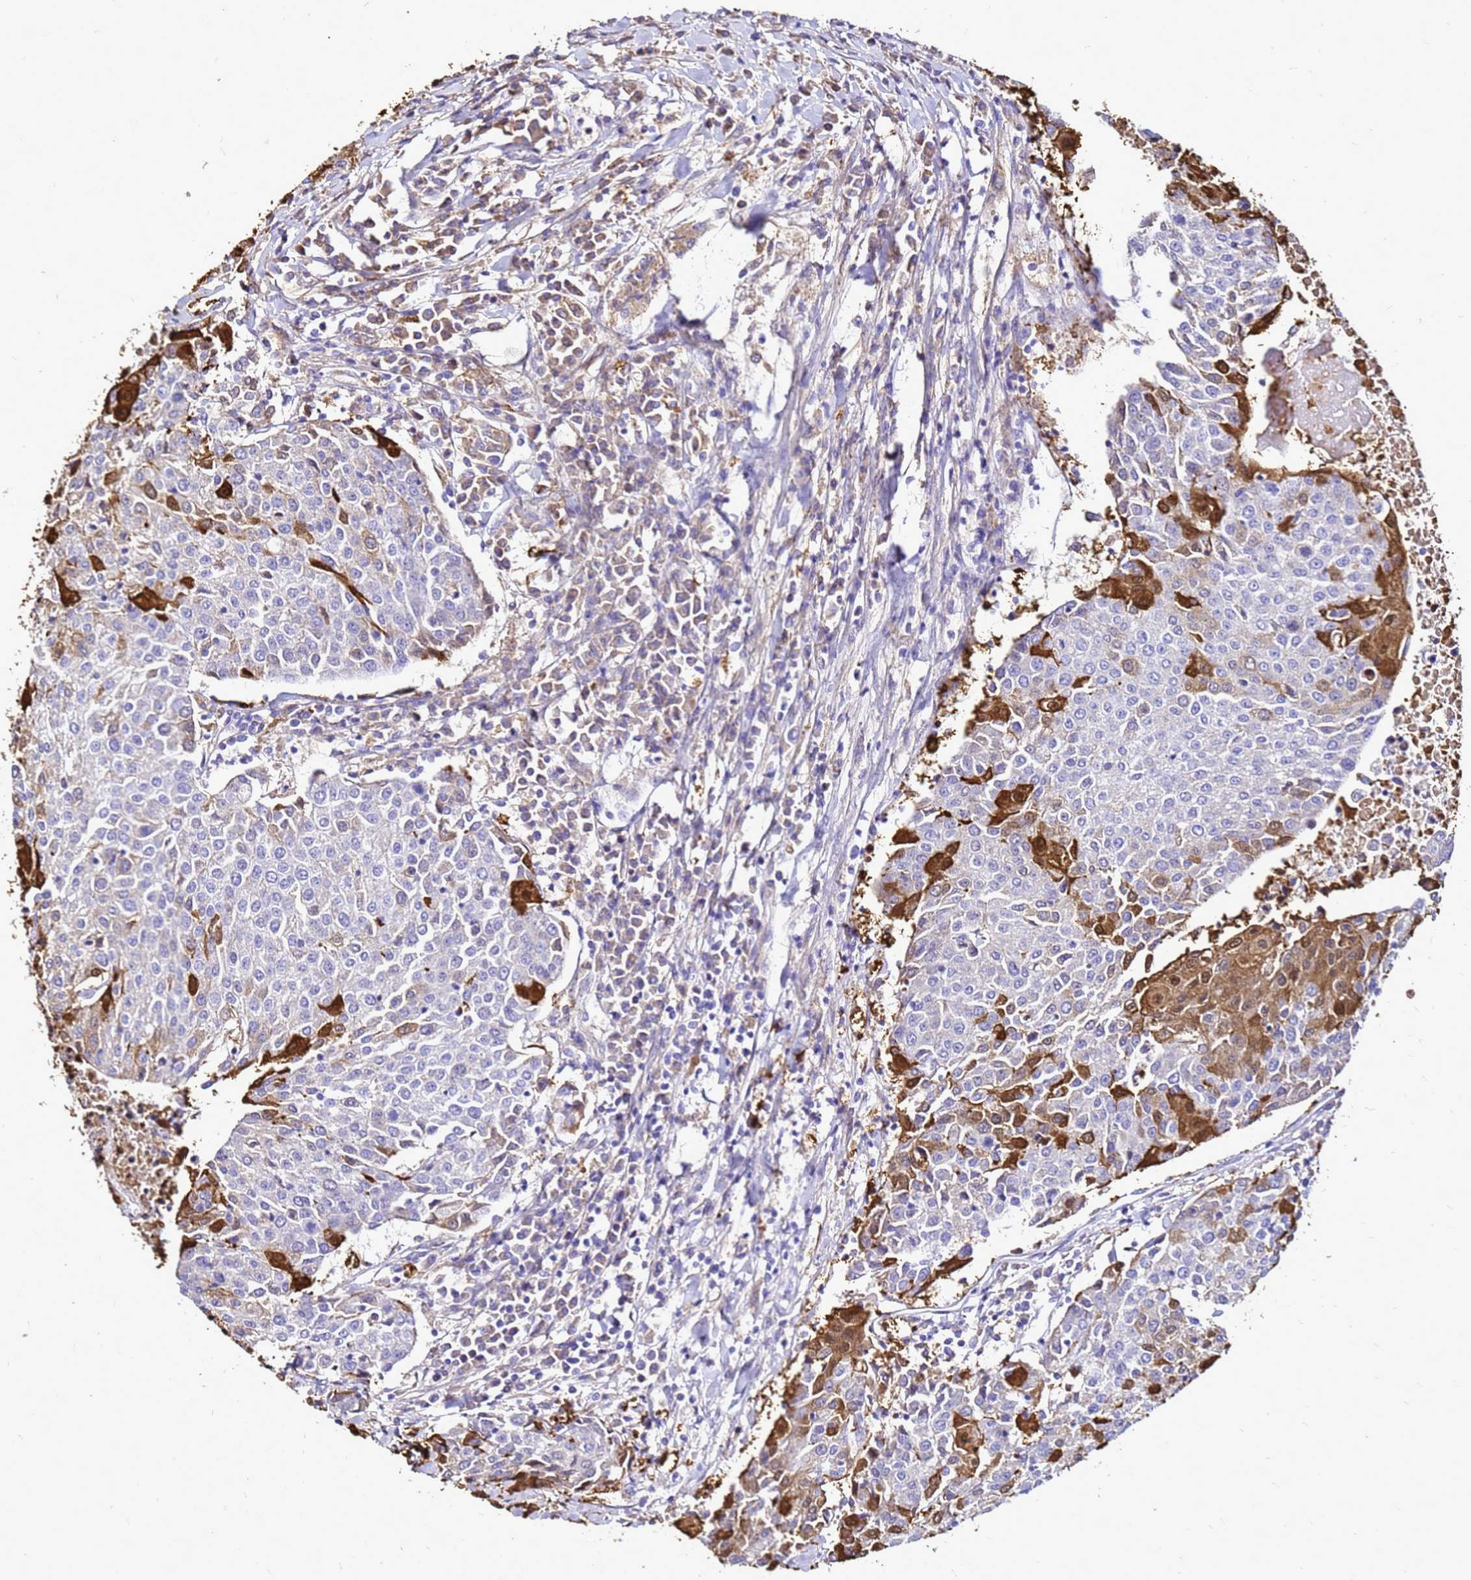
{"staining": {"intensity": "moderate", "quantity": "25%-75%", "location": "cytoplasmic/membranous,nuclear"}, "tissue": "urothelial cancer", "cell_type": "Tumor cells", "image_type": "cancer", "snomed": [{"axis": "morphology", "description": "Urothelial carcinoma, High grade"}, {"axis": "topography", "description": "Urinary bladder"}], "caption": "High-power microscopy captured an IHC photomicrograph of urothelial cancer, revealing moderate cytoplasmic/membranous and nuclear staining in about 25%-75% of tumor cells.", "gene": "S100A2", "patient": {"sex": "female", "age": 85}}